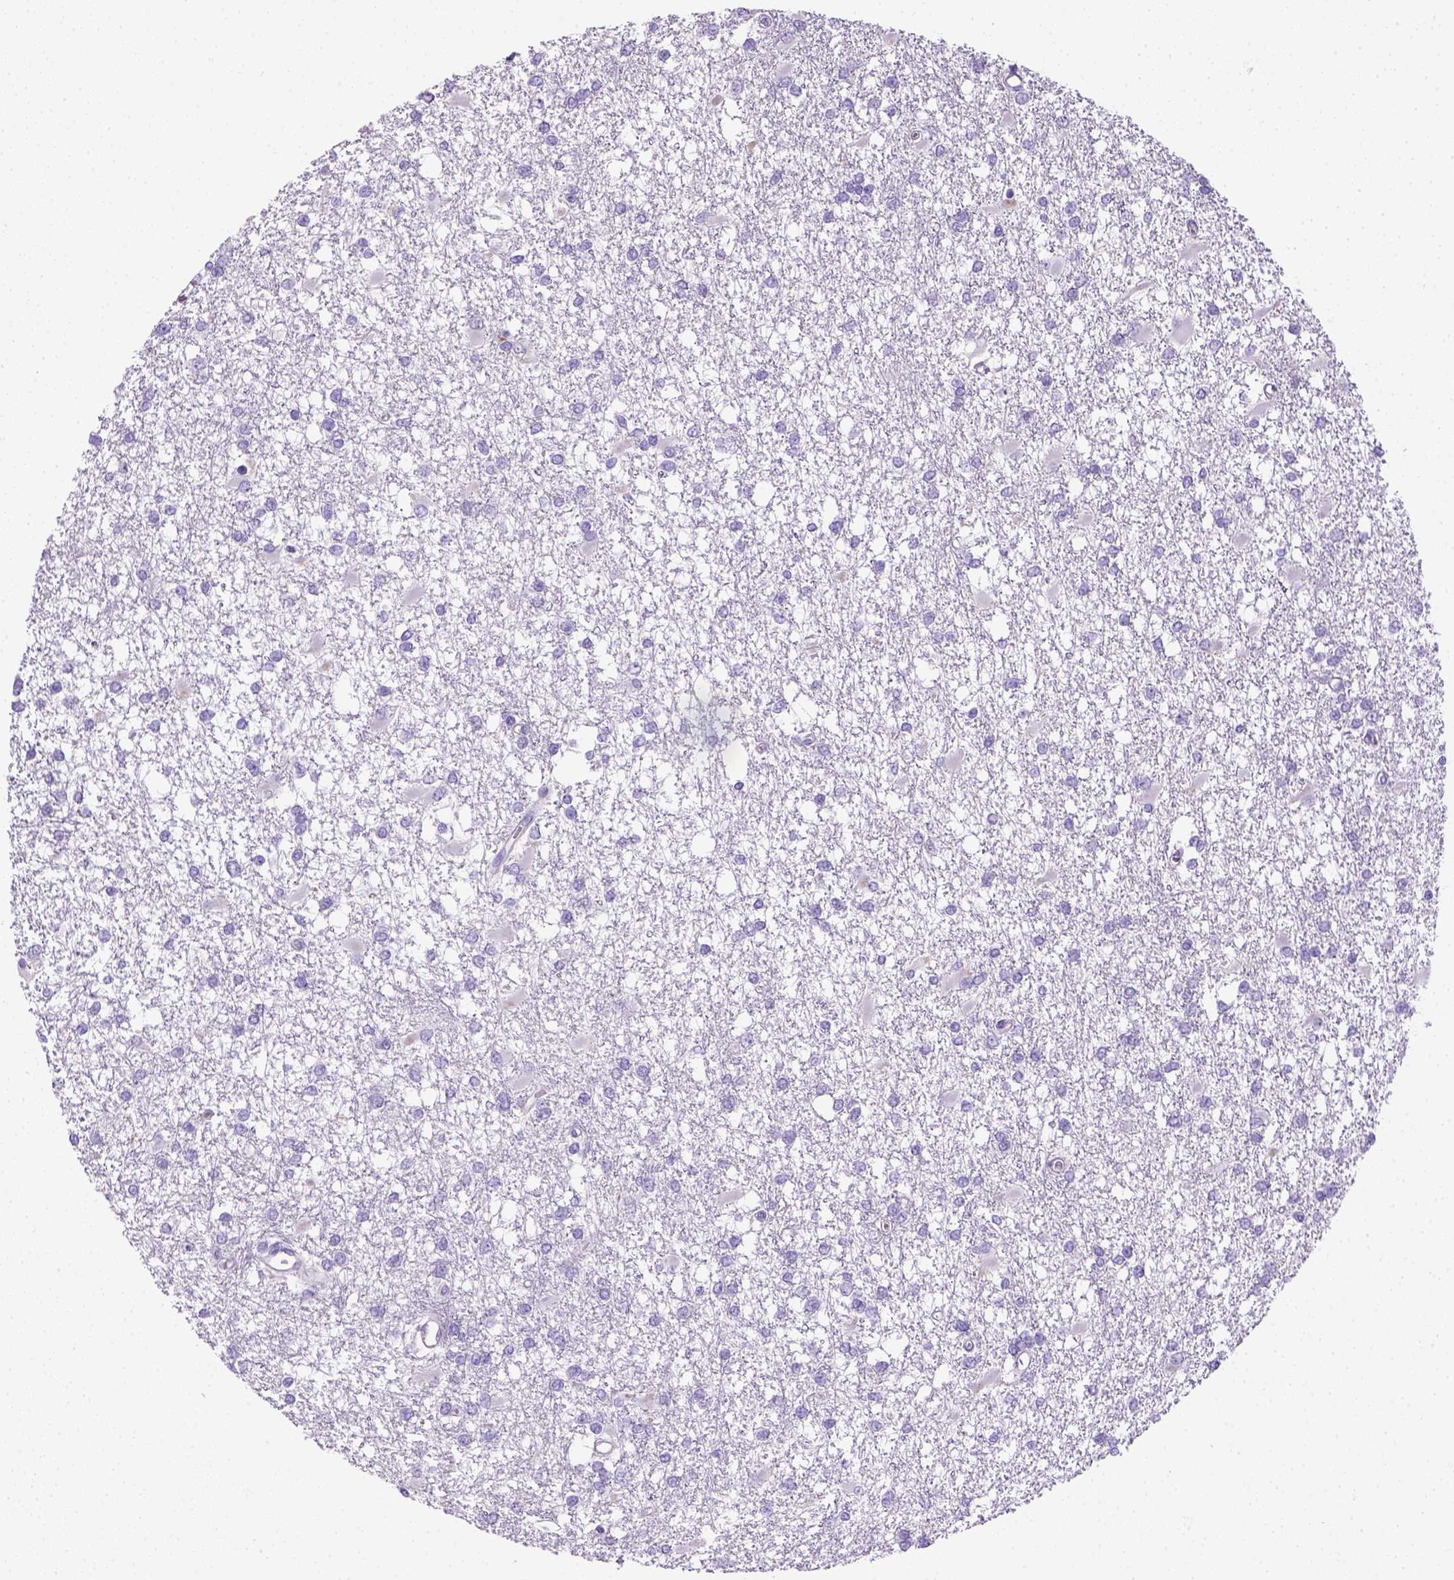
{"staining": {"intensity": "negative", "quantity": "none", "location": "none"}, "tissue": "glioma", "cell_type": "Tumor cells", "image_type": "cancer", "snomed": [{"axis": "morphology", "description": "Glioma, malignant, High grade"}, {"axis": "topography", "description": "Cerebral cortex"}], "caption": "There is no significant positivity in tumor cells of glioma.", "gene": "KRT71", "patient": {"sex": "male", "age": 79}}